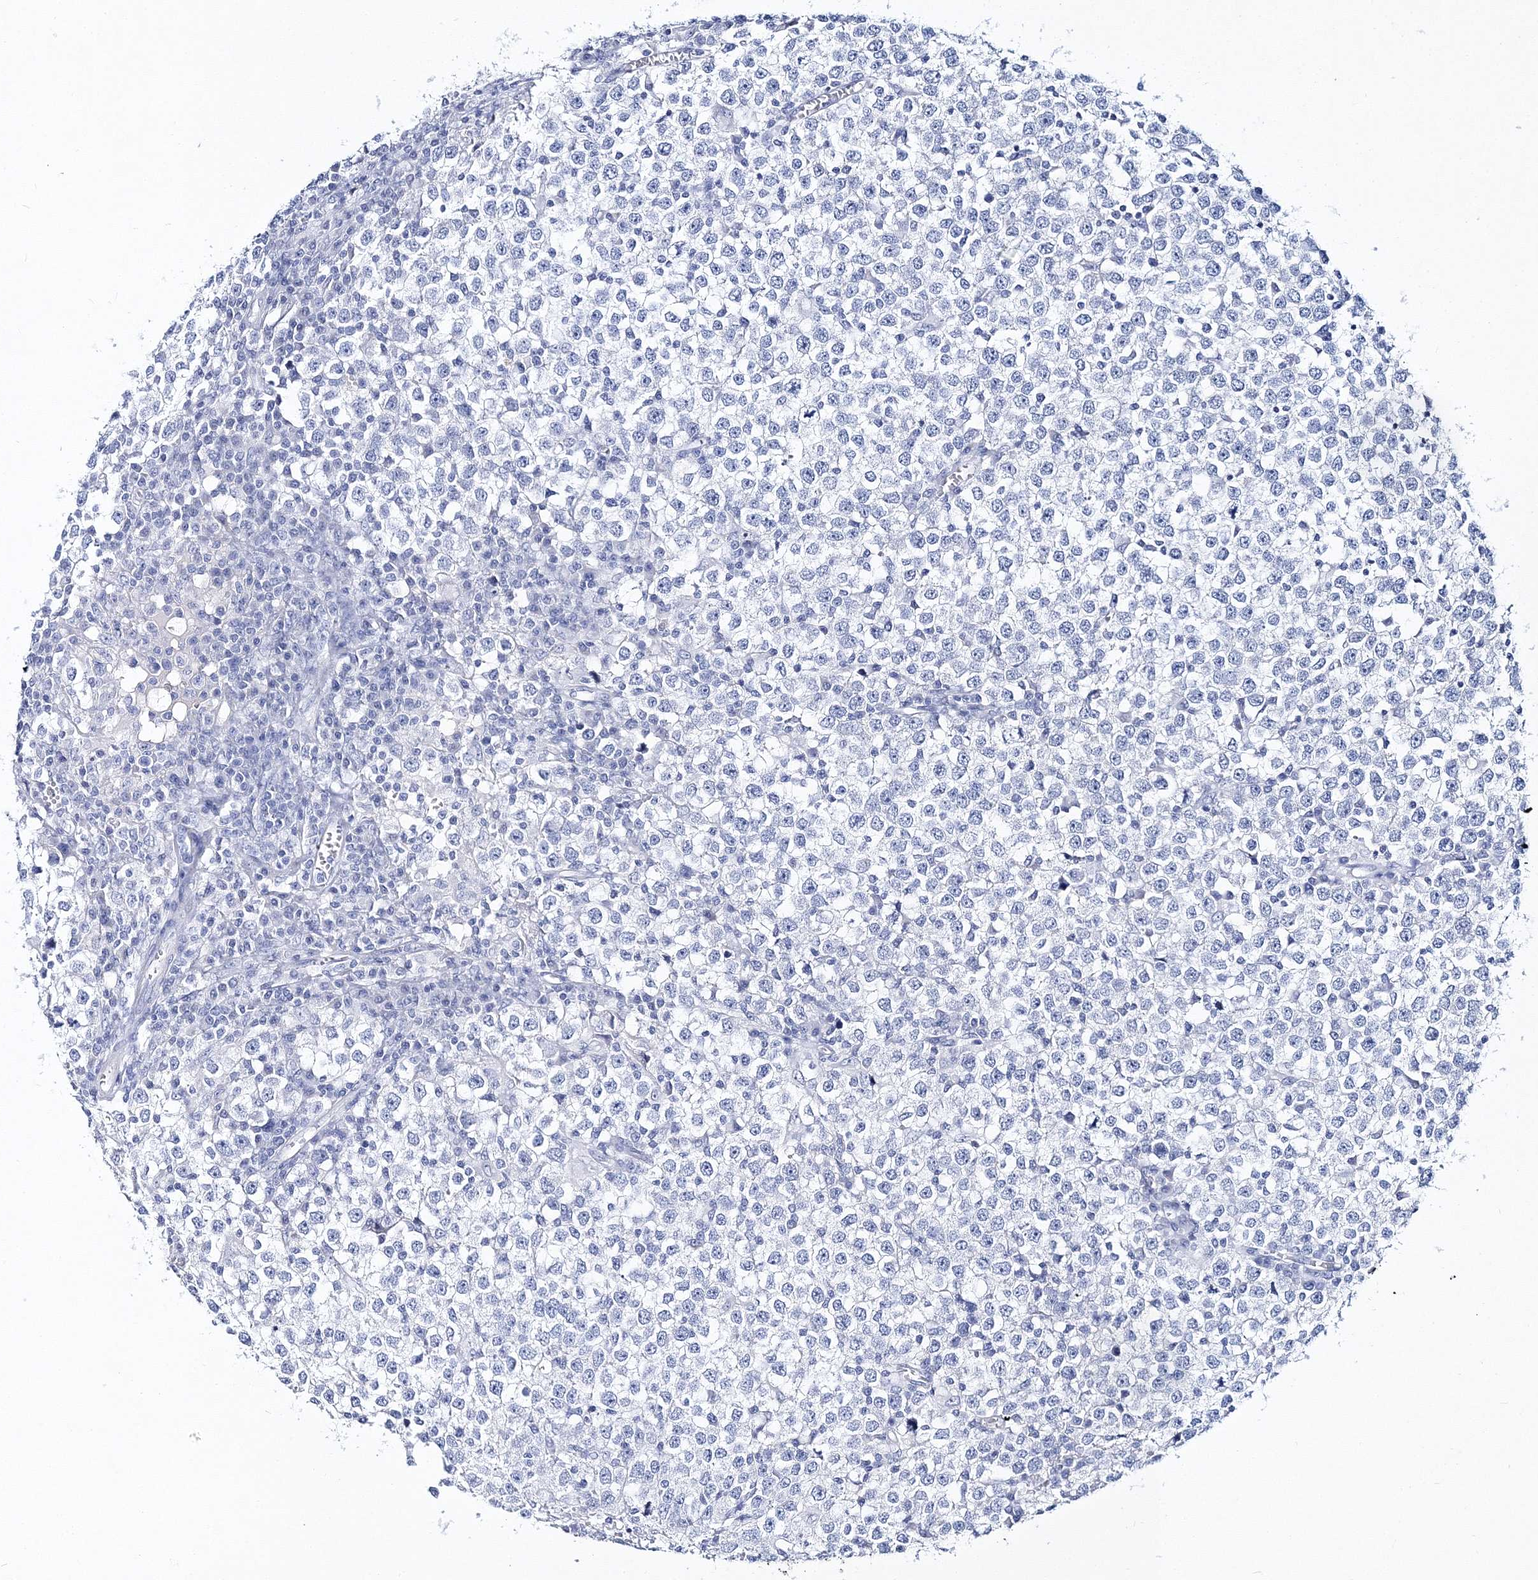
{"staining": {"intensity": "negative", "quantity": "none", "location": "none"}, "tissue": "testis cancer", "cell_type": "Tumor cells", "image_type": "cancer", "snomed": [{"axis": "morphology", "description": "Seminoma, NOS"}, {"axis": "topography", "description": "Testis"}], "caption": "Tumor cells show no significant staining in testis cancer (seminoma).", "gene": "MYOZ2", "patient": {"sex": "male", "age": 65}}